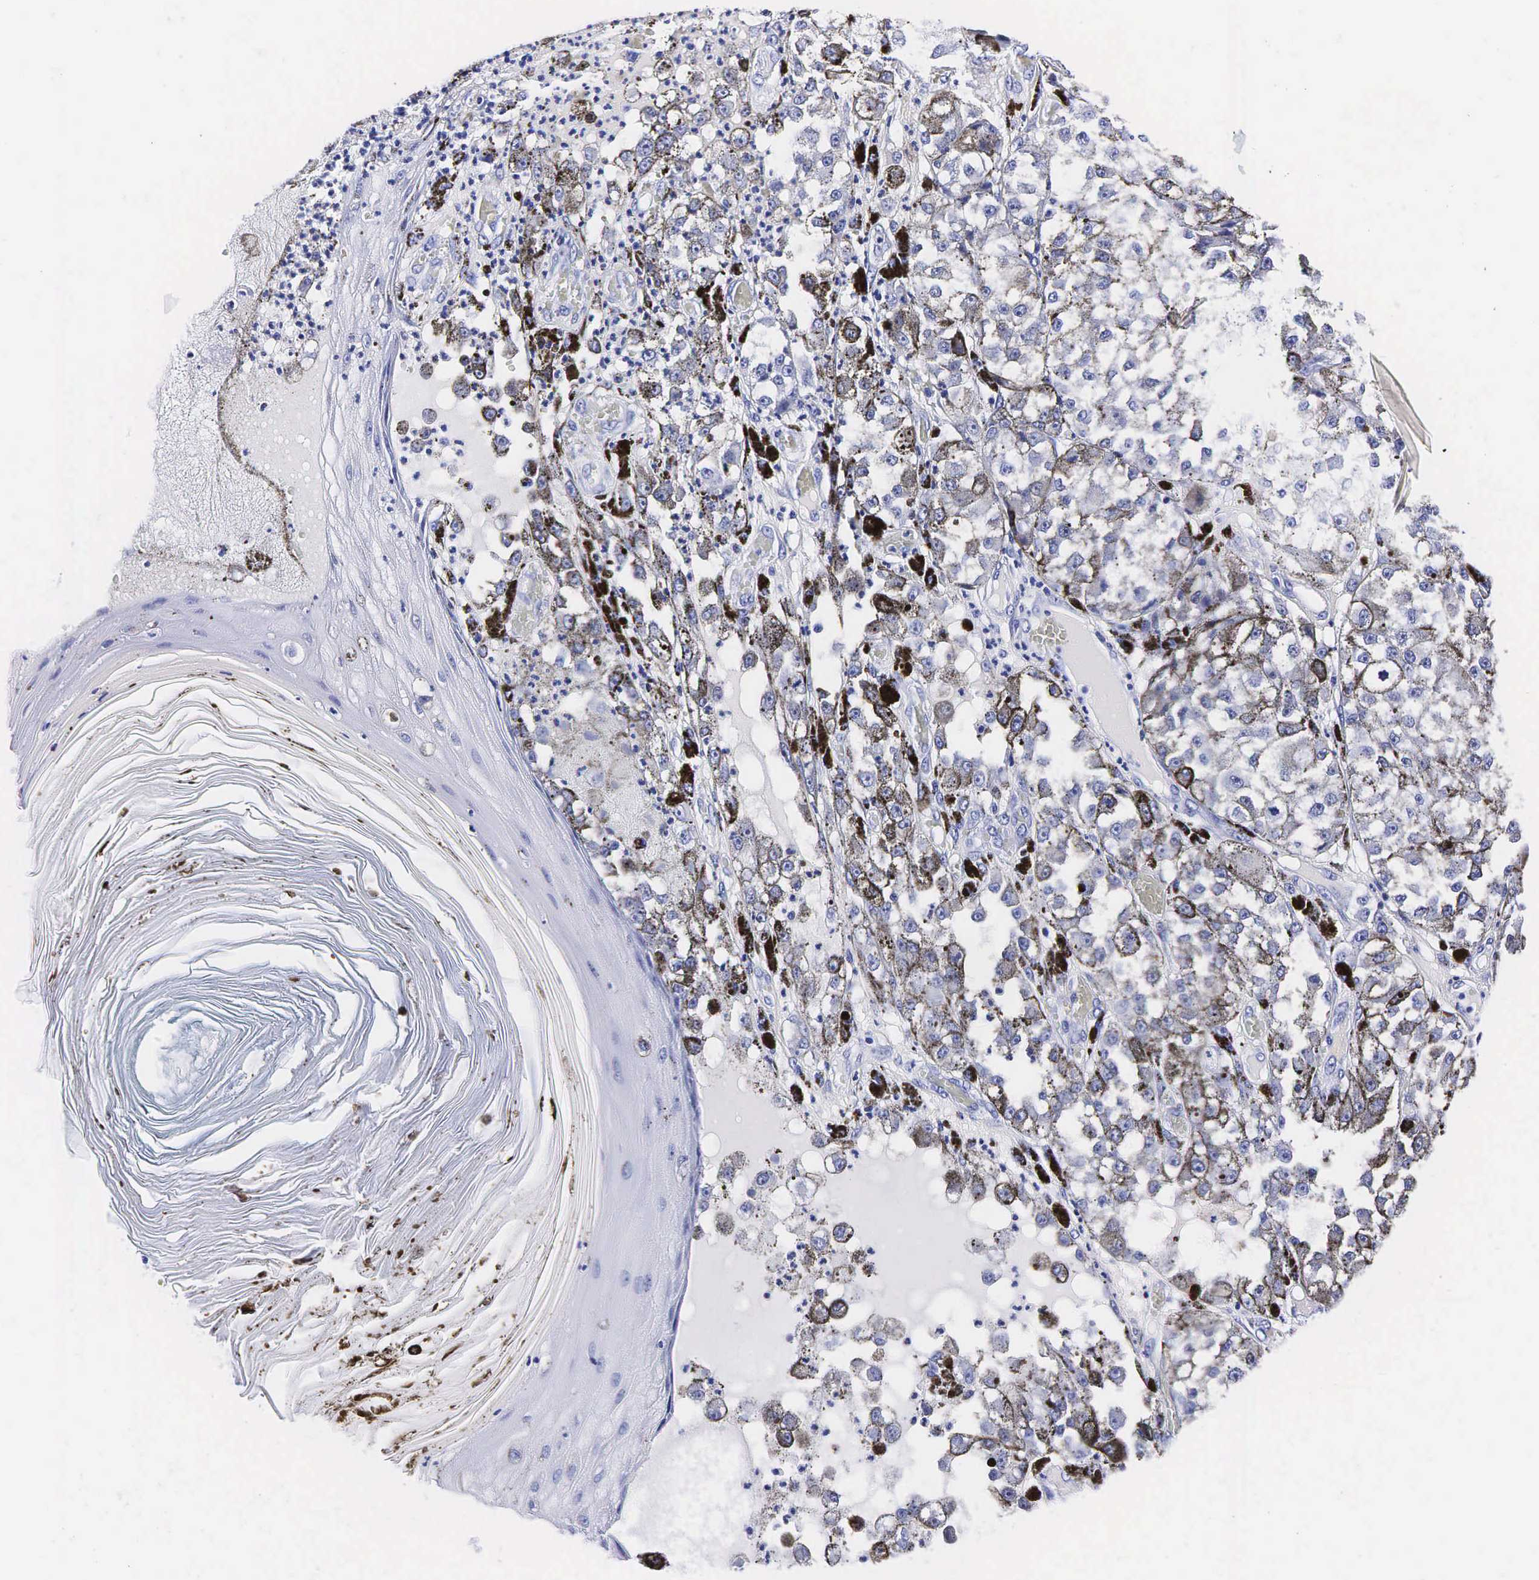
{"staining": {"intensity": "negative", "quantity": "none", "location": "none"}, "tissue": "melanoma", "cell_type": "Tumor cells", "image_type": "cancer", "snomed": [{"axis": "morphology", "description": "Malignant melanoma, NOS"}, {"axis": "topography", "description": "Skin"}], "caption": "Immunohistochemistry (IHC) photomicrograph of human melanoma stained for a protein (brown), which shows no staining in tumor cells.", "gene": "KLK3", "patient": {"sex": "male", "age": 67}}